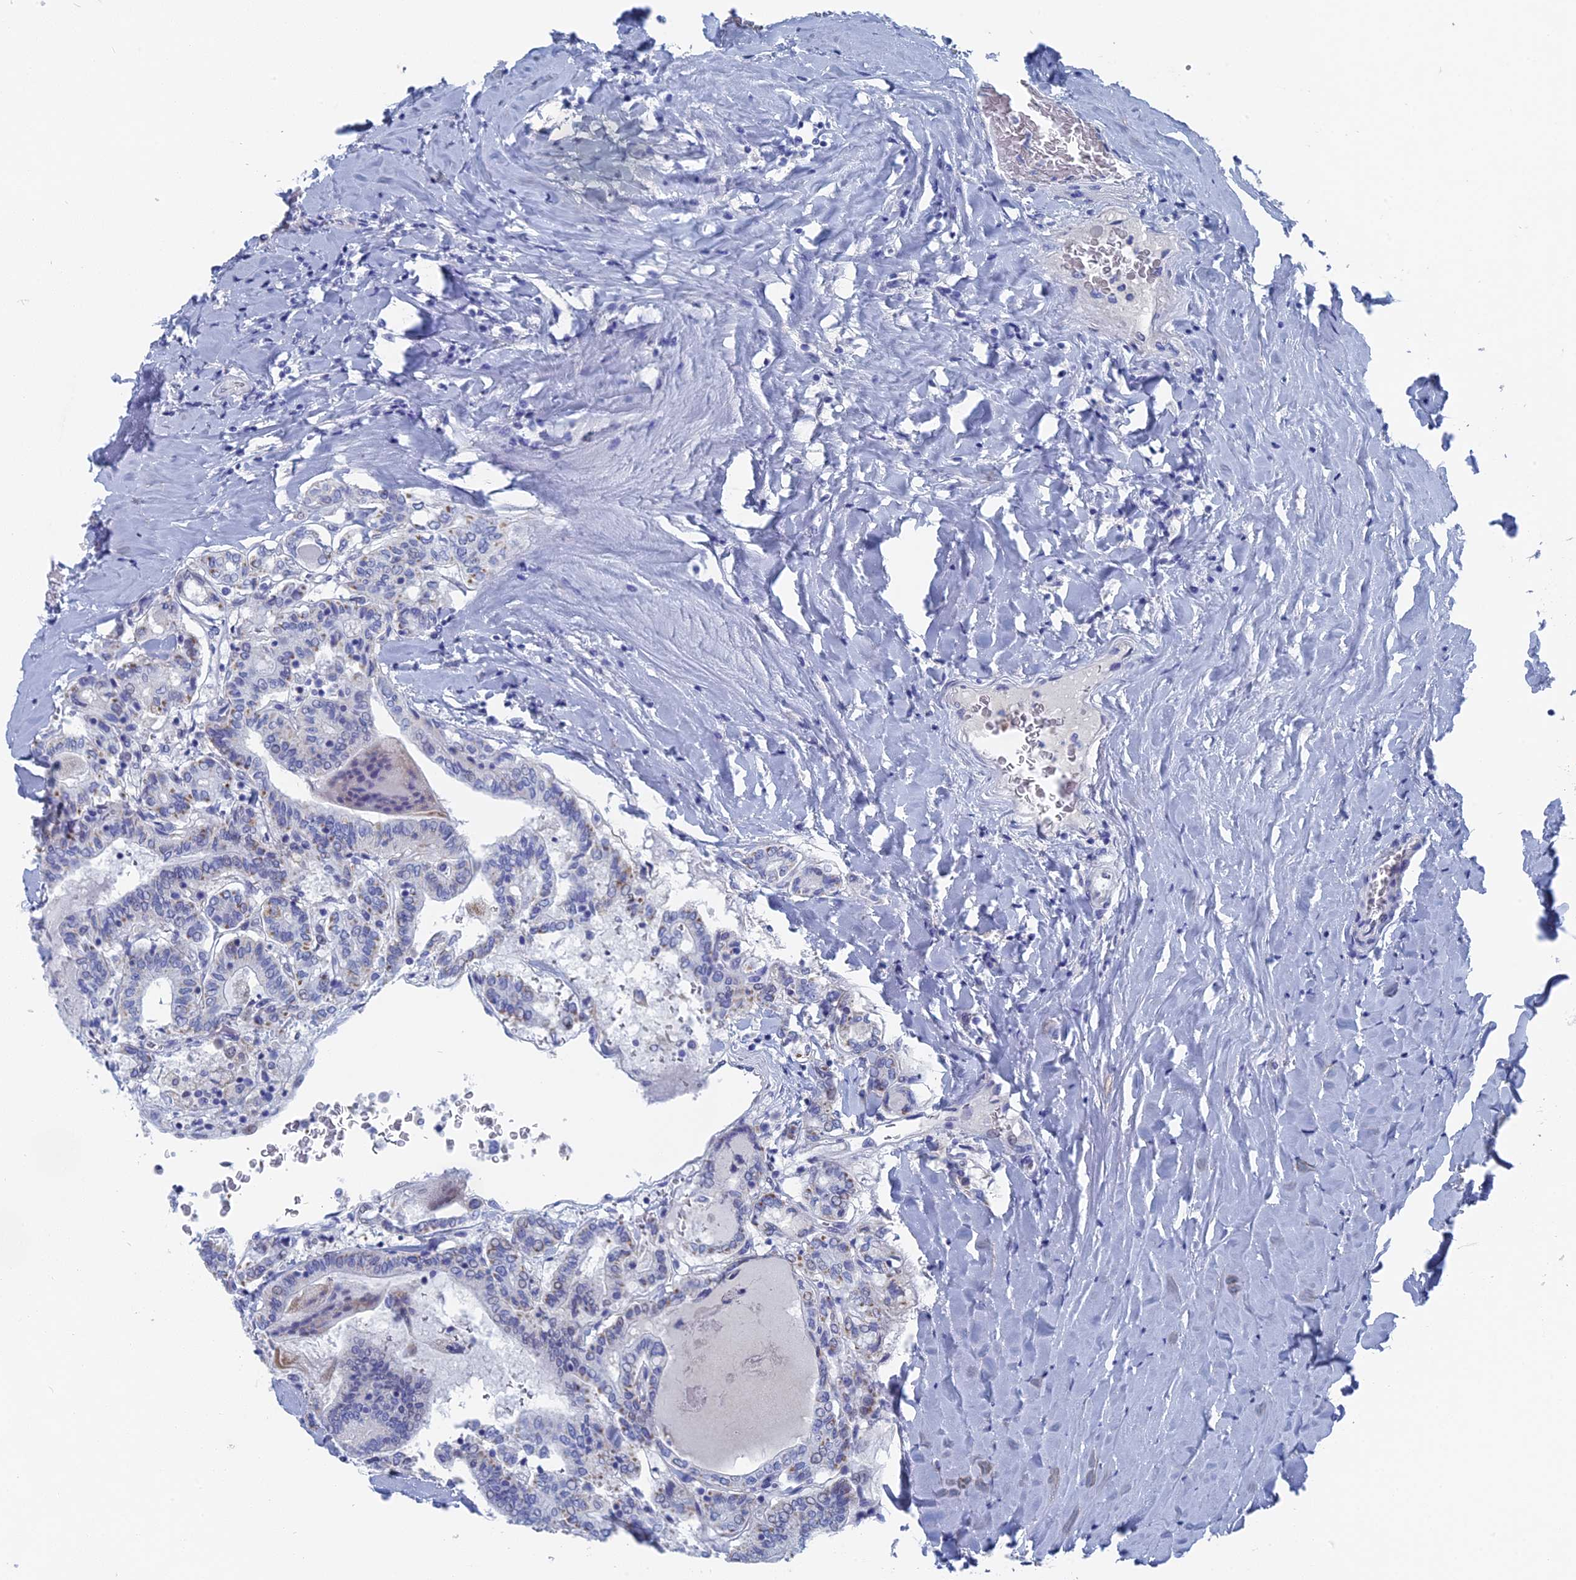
{"staining": {"intensity": "negative", "quantity": "none", "location": "none"}, "tissue": "thyroid cancer", "cell_type": "Tumor cells", "image_type": "cancer", "snomed": [{"axis": "morphology", "description": "Papillary adenocarcinoma, NOS"}, {"axis": "topography", "description": "Thyroid gland"}], "caption": "The image demonstrates no staining of tumor cells in thyroid papillary adenocarcinoma.", "gene": "HIGD1A", "patient": {"sex": "female", "age": 72}}